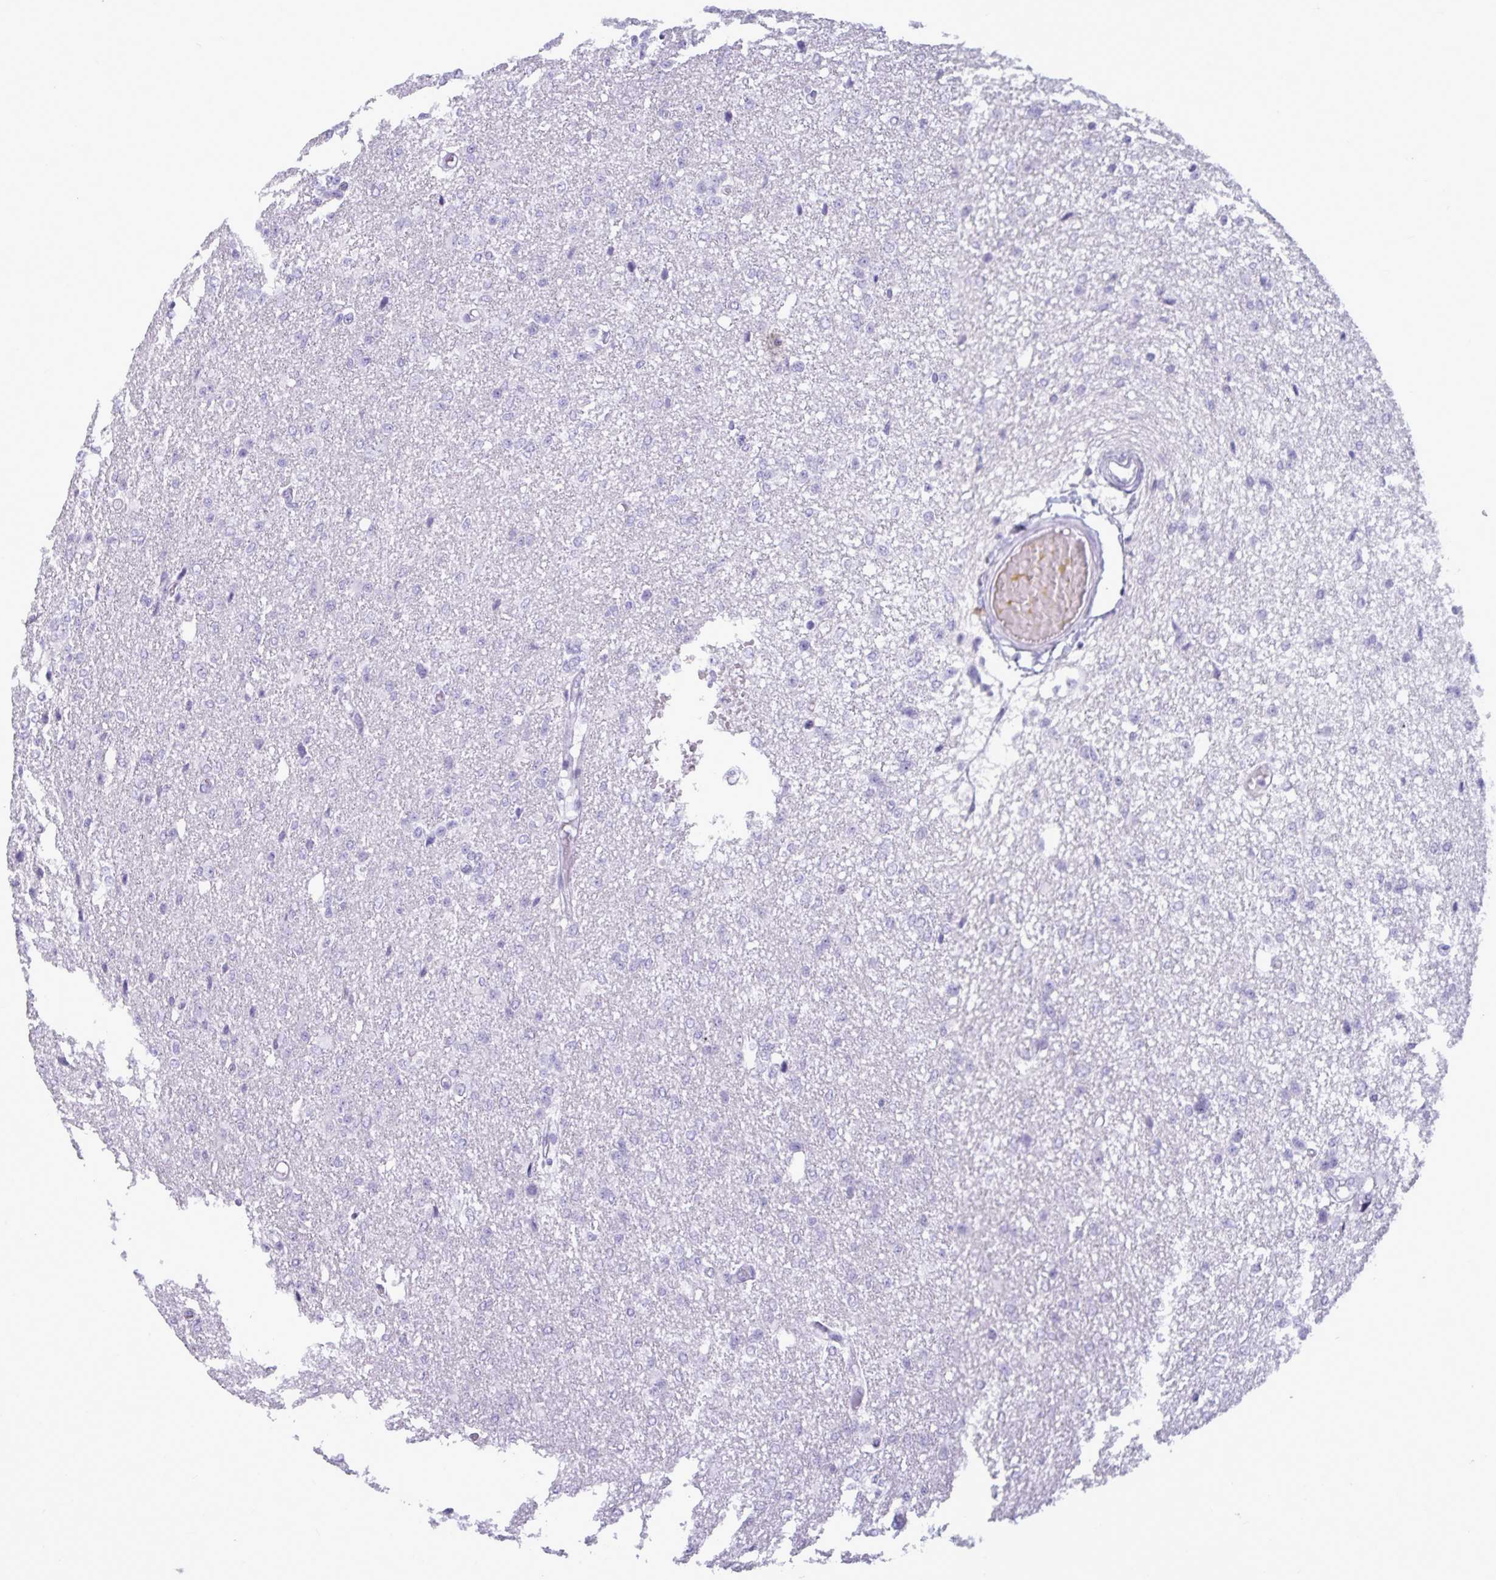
{"staining": {"intensity": "negative", "quantity": "none", "location": "none"}, "tissue": "glioma", "cell_type": "Tumor cells", "image_type": "cancer", "snomed": [{"axis": "morphology", "description": "Glioma, malignant, Low grade"}, {"axis": "topography", "description": "Brain"}], "caption": "IHC micrograph of glioma stained for a protein (brown), which displays no expression in tumor cells.", "gene": "BBS10", "patient": {"sex": "male", "age": 26}}